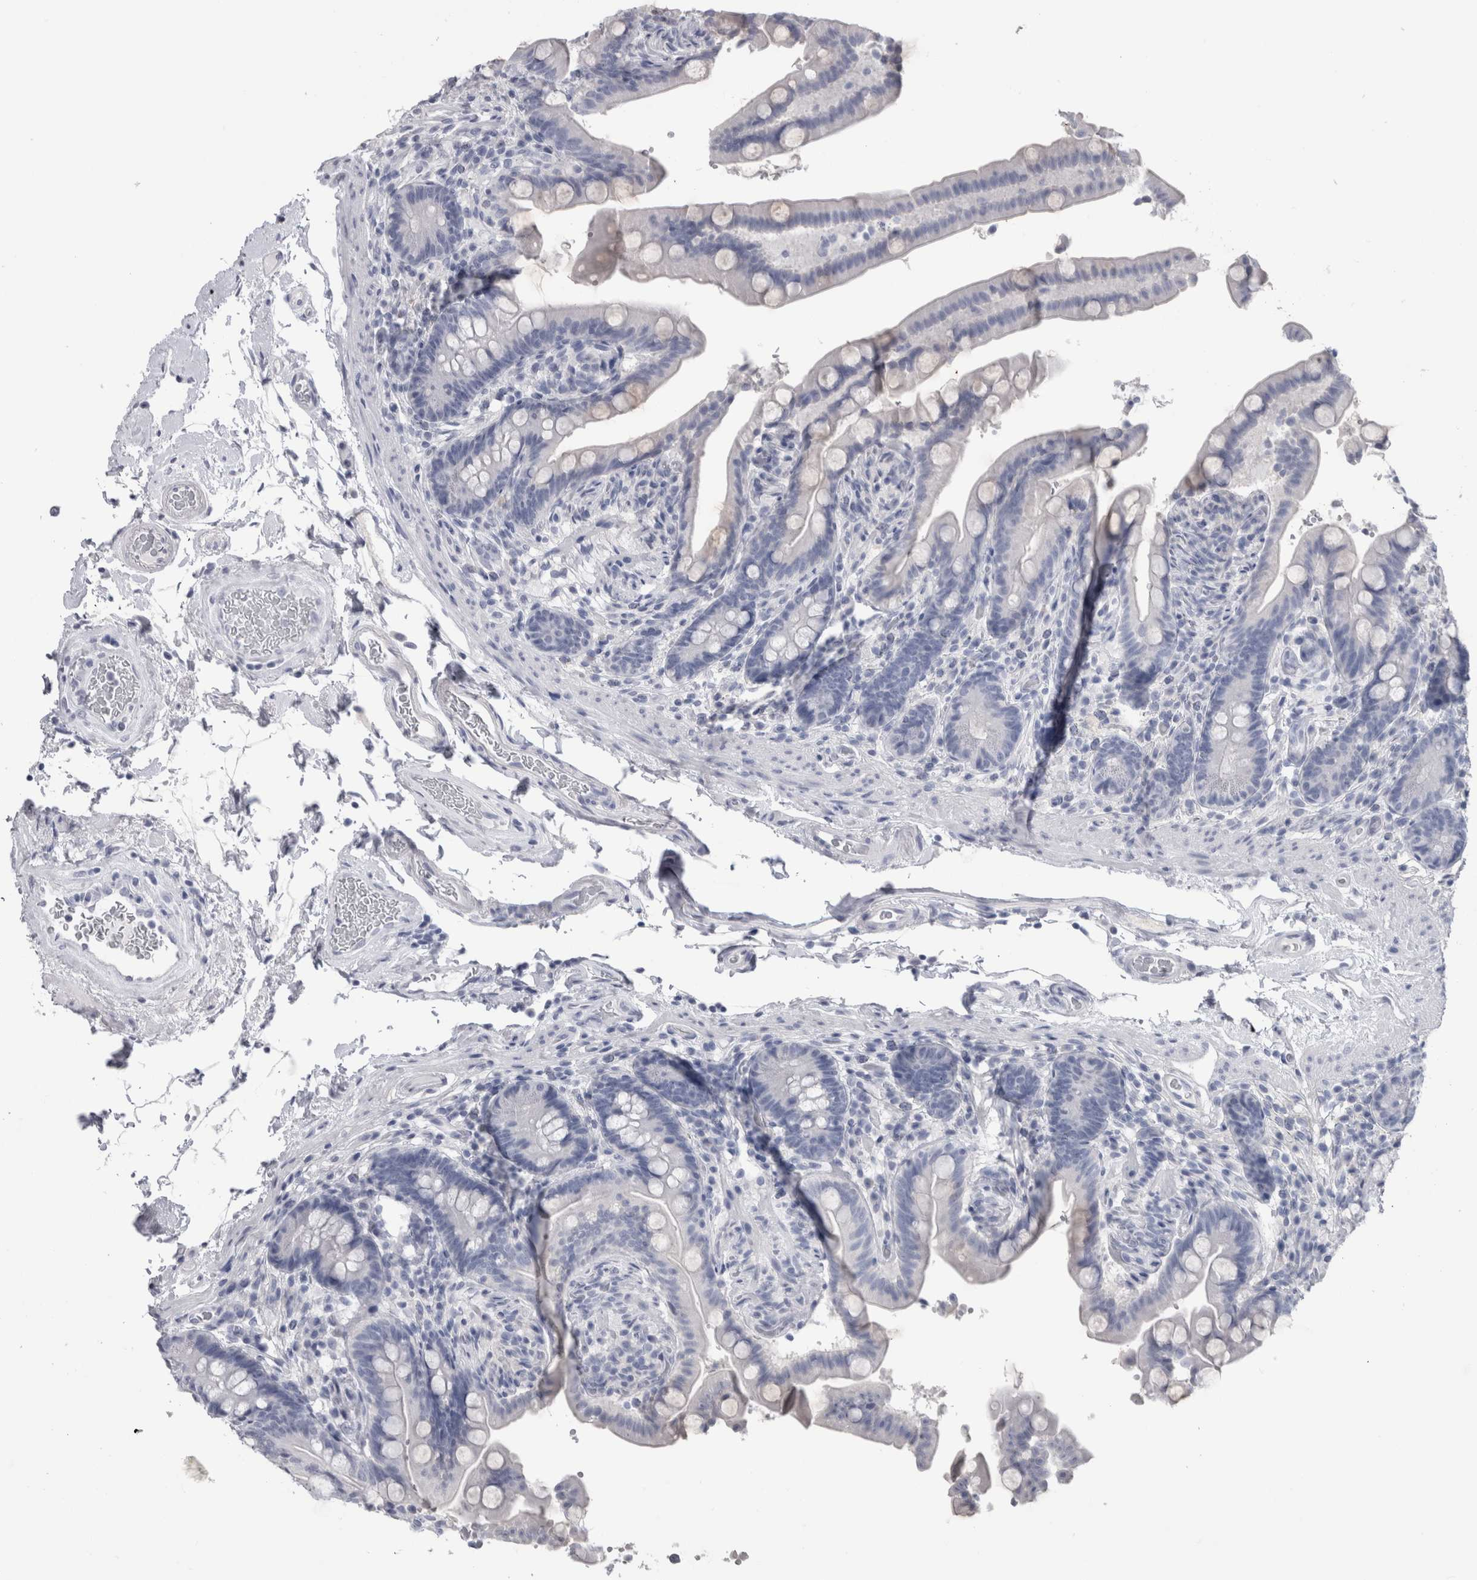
{"staining": {"intensity": "negative", "quantity": "none", "location": "none"}, "tissue": "colon", "cell_type": "Endothelial cells", "image_type": "normal", "snomed": [{"axis": "morphology", "description": "Normal tissue, NOS"}, {"axis": "topography", "description": "Smooth muscle"}, {"axis": "topography", "description": "Colon"}], "caption": "This image is of normal colon stained with IHC to label a protein in brown with the nuclei are counter-stained blue. There is no positivity in endothelial cells. The staining is performed using DAB (3,3'-diaminobenzidine) brown chromogen with nuclei counter-stained in using hematoxylin.", "gene": "PTH", "patient": {"sex": "male", "age": 73}}